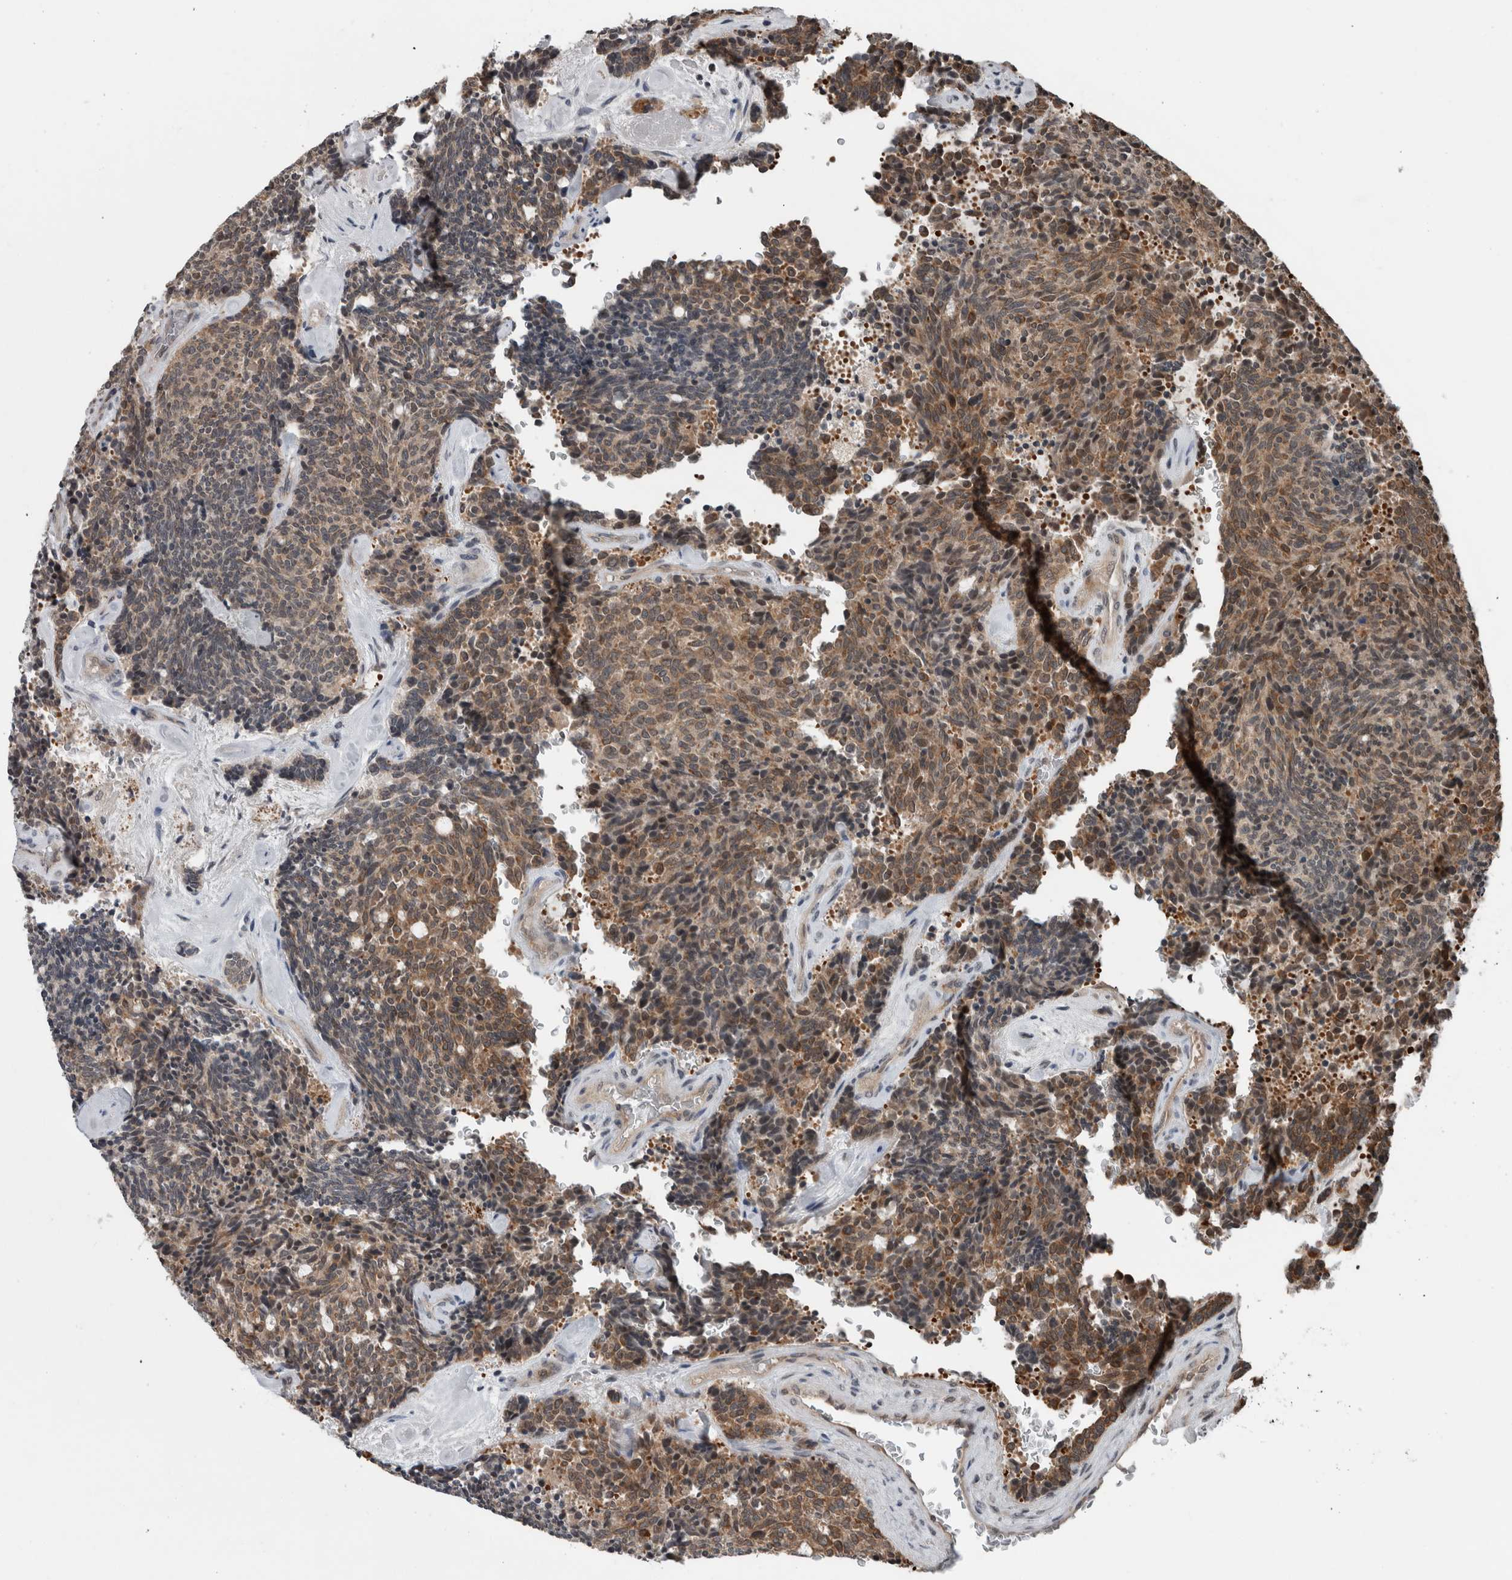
{"staining": {"intensity": "moderate", "quantity": ">75%", "location": "cytoplasmic/membranous"}, "tissue": "carcinoid", "cell_type": "Tumor cells", "image_type": "cancer", "snomed": [{"axis": "morphology", "description": "Carcinoid, malignant, NOS"}, {"axis": "topography", "description": "Pancreas"}], "caption": "Carcinoid (malignant) stained with immunohistochemistry (IHC) reveals moderate cytoplasmic/membranous positivity in approximately >75% of tumor cells.", "gene": "ENY2", "patient": {"sex": "female", "age": 54}}